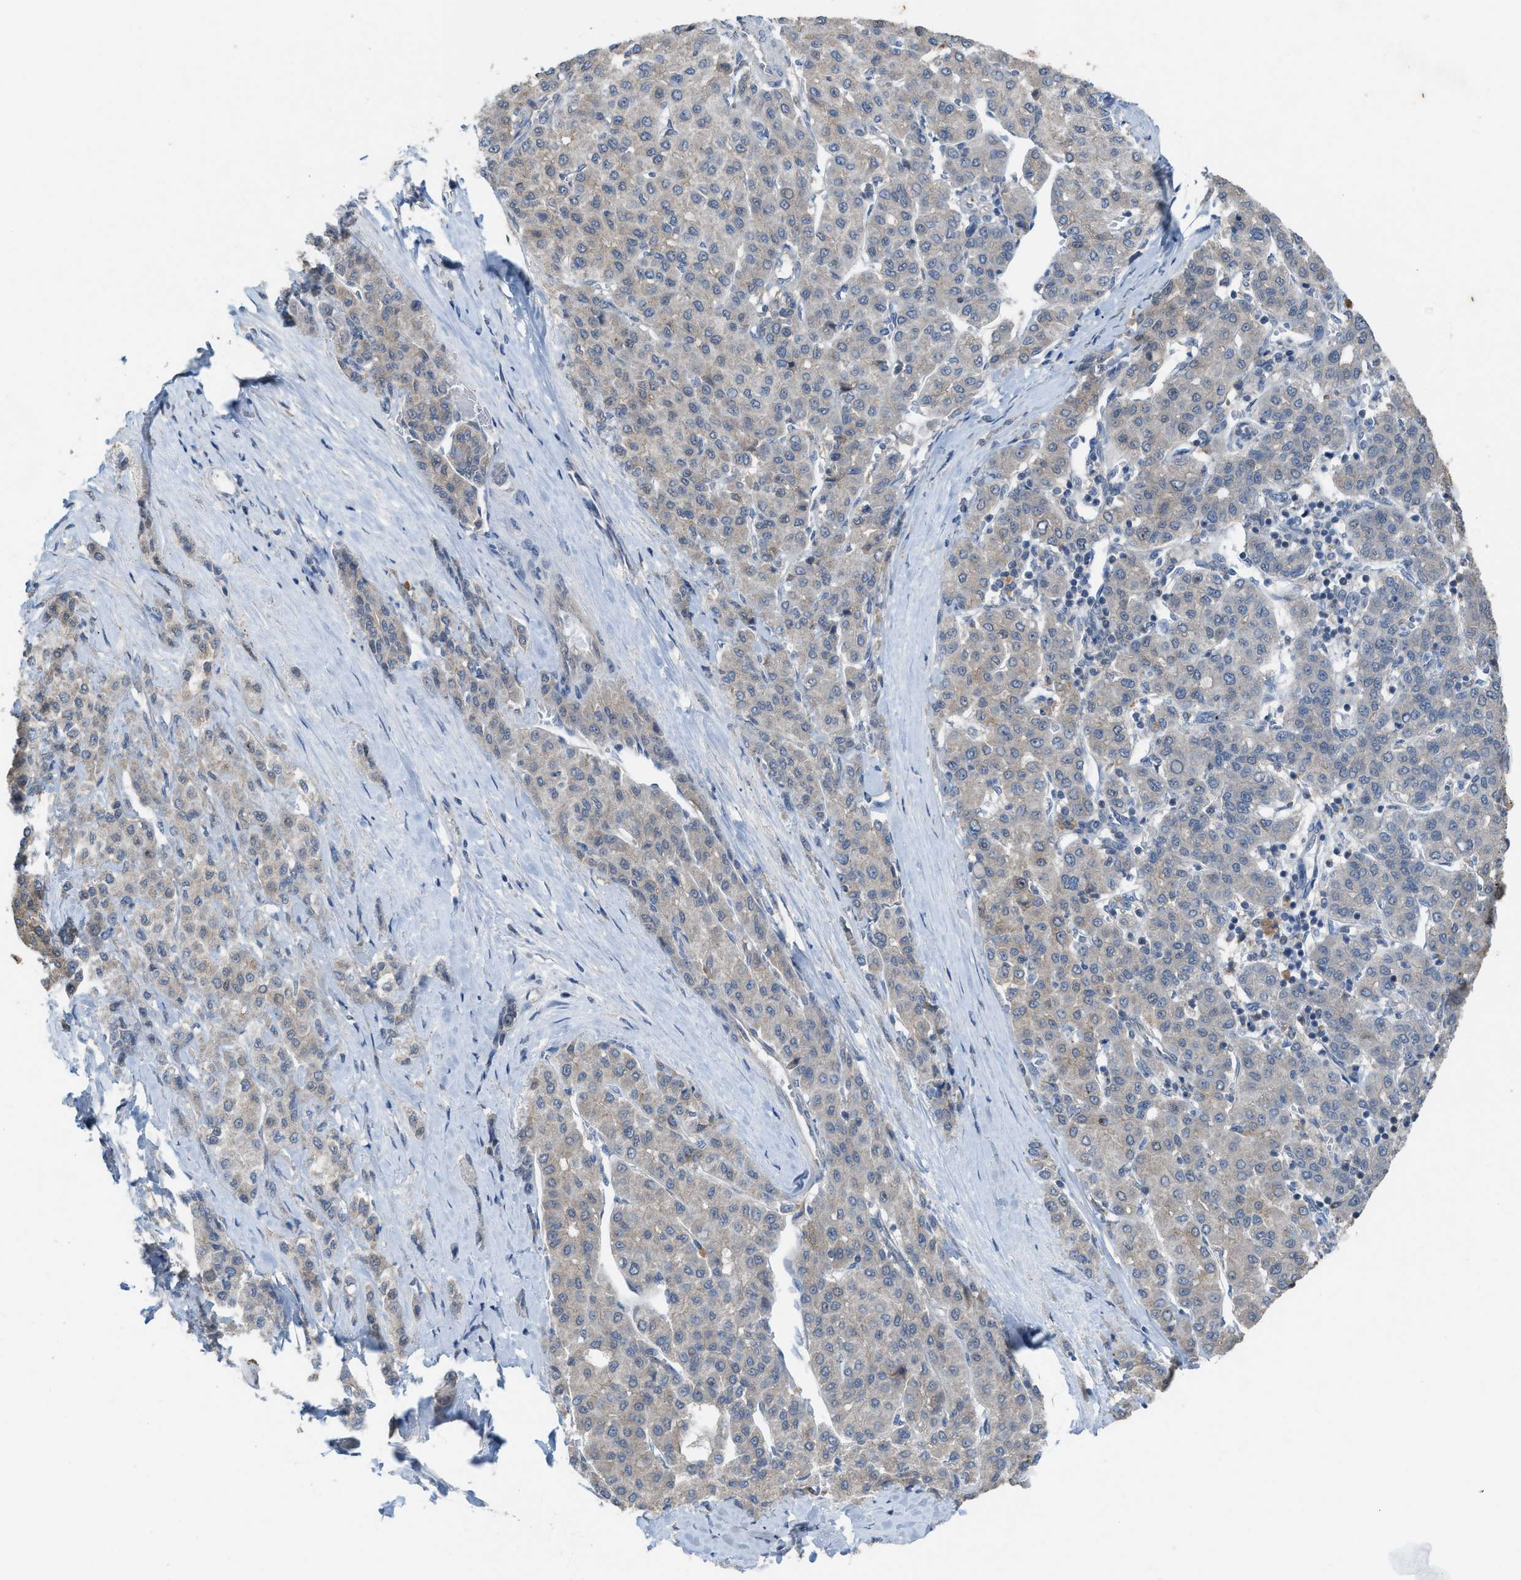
{"staining": {"intensity": "weak", "quantity": "<25%", "location": "cytoplasmic/membranous"}, "tissue": "liver cancer", "cell_type": "Tumor cells", "image_type": "cancer", "snomed": [{"axis": "morphology", "description": "Carcinoma, Hepatocellular, NOS"}, {"axis": "topography", "description": "Liver"}], "caption": "Immunohistochemical staining of human liver cancer demonstrates no significant expression in tumor cells.", "gene": "PLAA", "patient": {"sex": "male", "age": 65}}